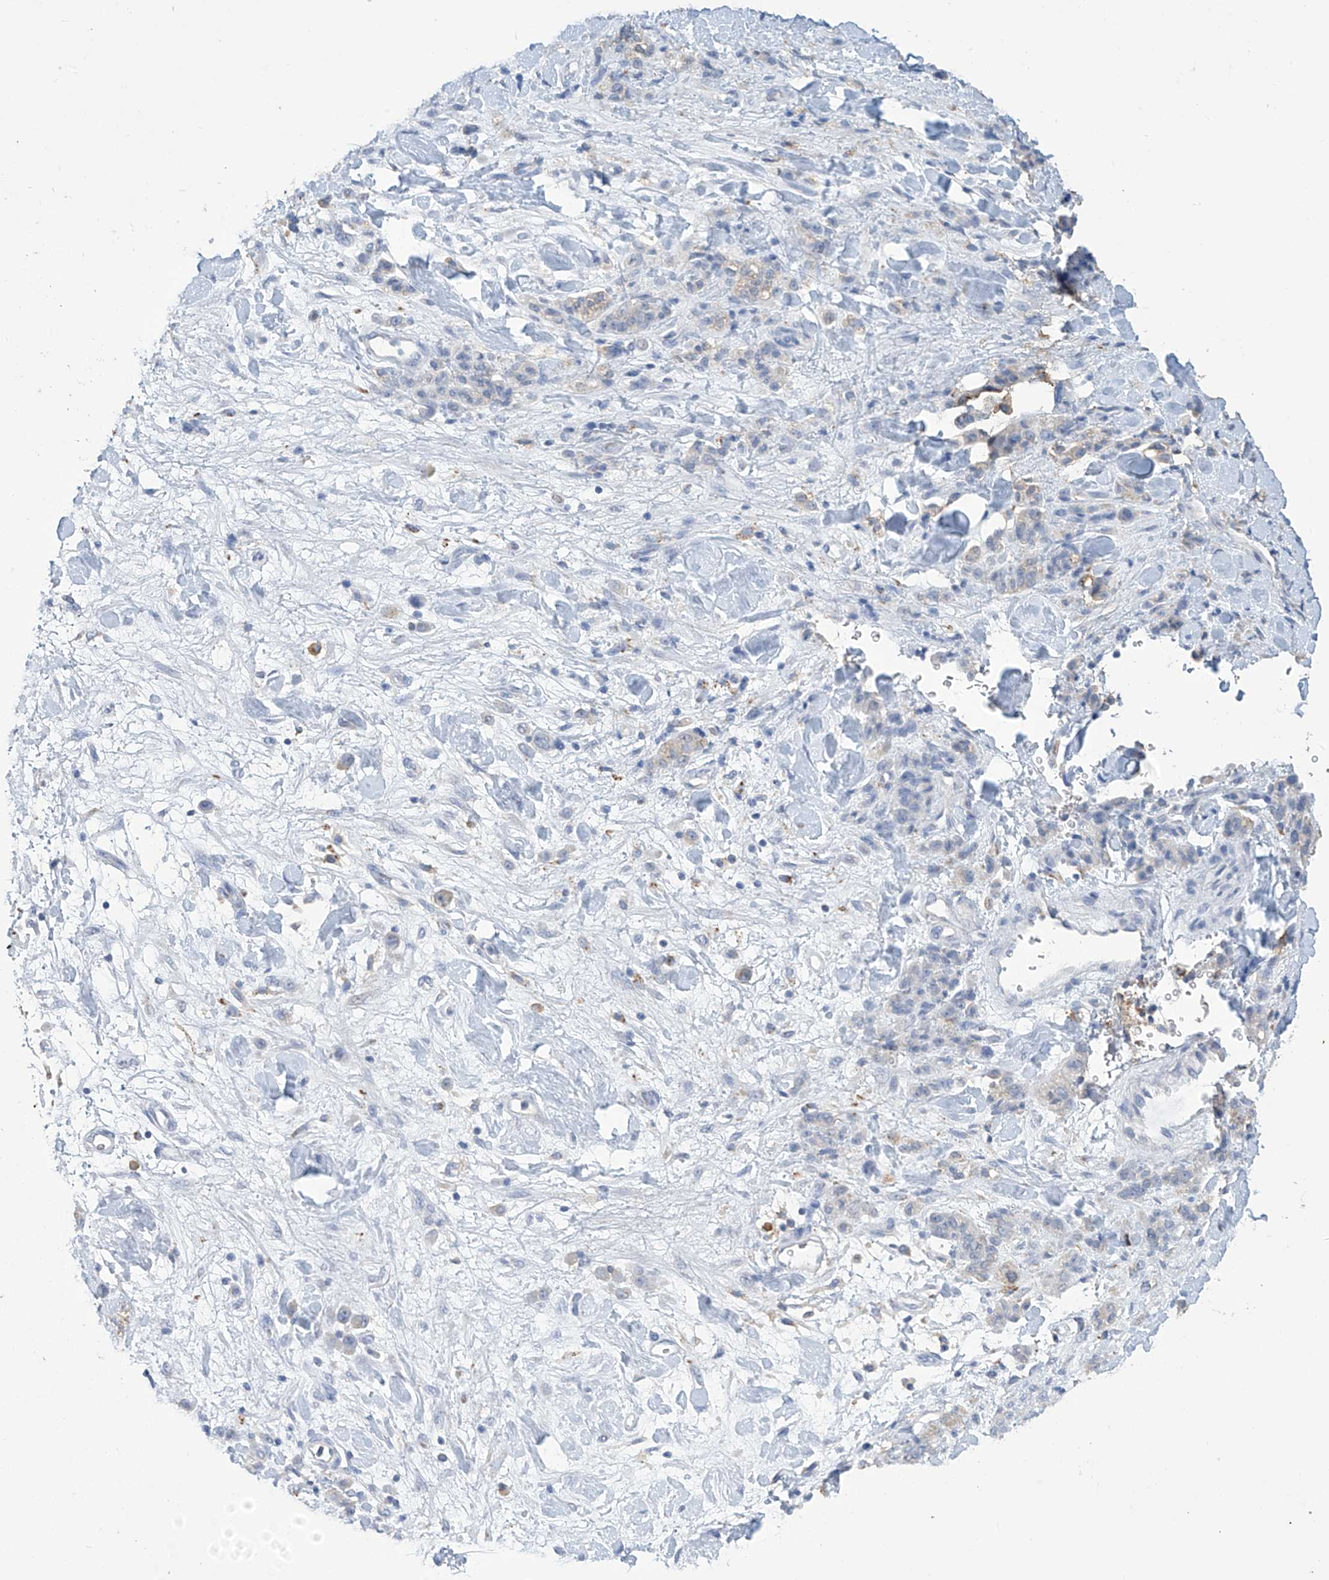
{"staining": {"intensity": "negative", "quantity": "none", "location": "none"}, "tissue": "stomach cancer", "cell_type": "Tumor cells", "image_type": "cancer", "snomed": [{"axis": "morphology", "description": "Normal tissue, NOS"}, {"axis": "morphology", "description": "Adenocarcinoma, NOS"}, {"axis": "topography", "description": "Stomach"}], "caption": "Image shows no protein positivity in tumor cells of adenocarcinoma (stomach) tissue.", "gene": "OGT", "patient": {"sex": "male", "age": 82}}